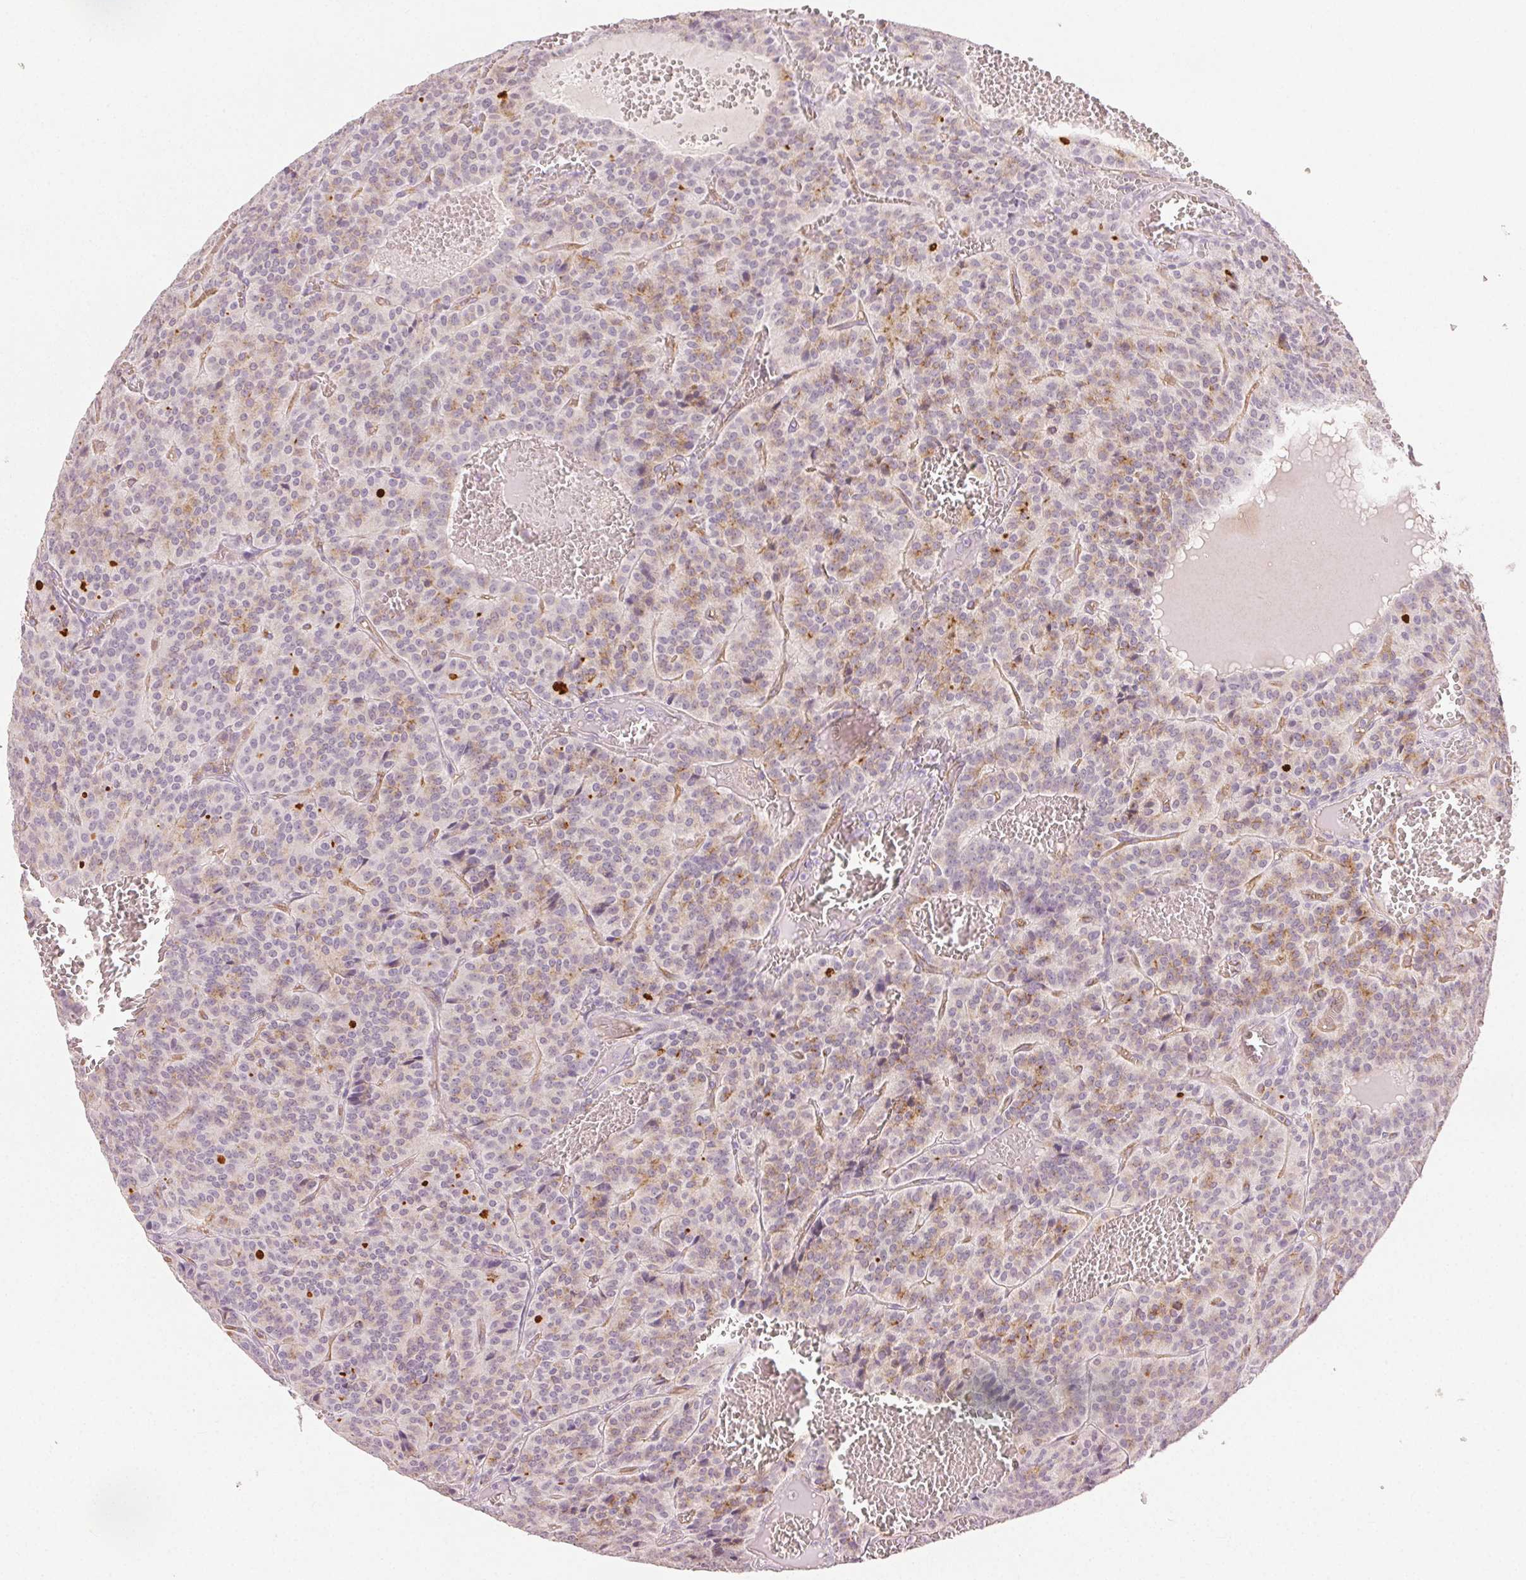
{"staining": {"intensity": "weak", "quantity": "25%-75%", "location": "cytoplasmic/membranous"}, "tissue": "carcinoid", "cell_type": "Tumor cells", "image_type": "cancer", "snomed": [{"axis": "morphology", "description": "Carcinoid, malignant, NOS"}, {"axis": "topography", "description": "Lung"}], "caption": "Carcinoid stained for a protein reveals weak cytoplasmic/membranous positivity in tumor cells.", "gene": "PODXL", "patient": {"sex": "male", "age": 70}}